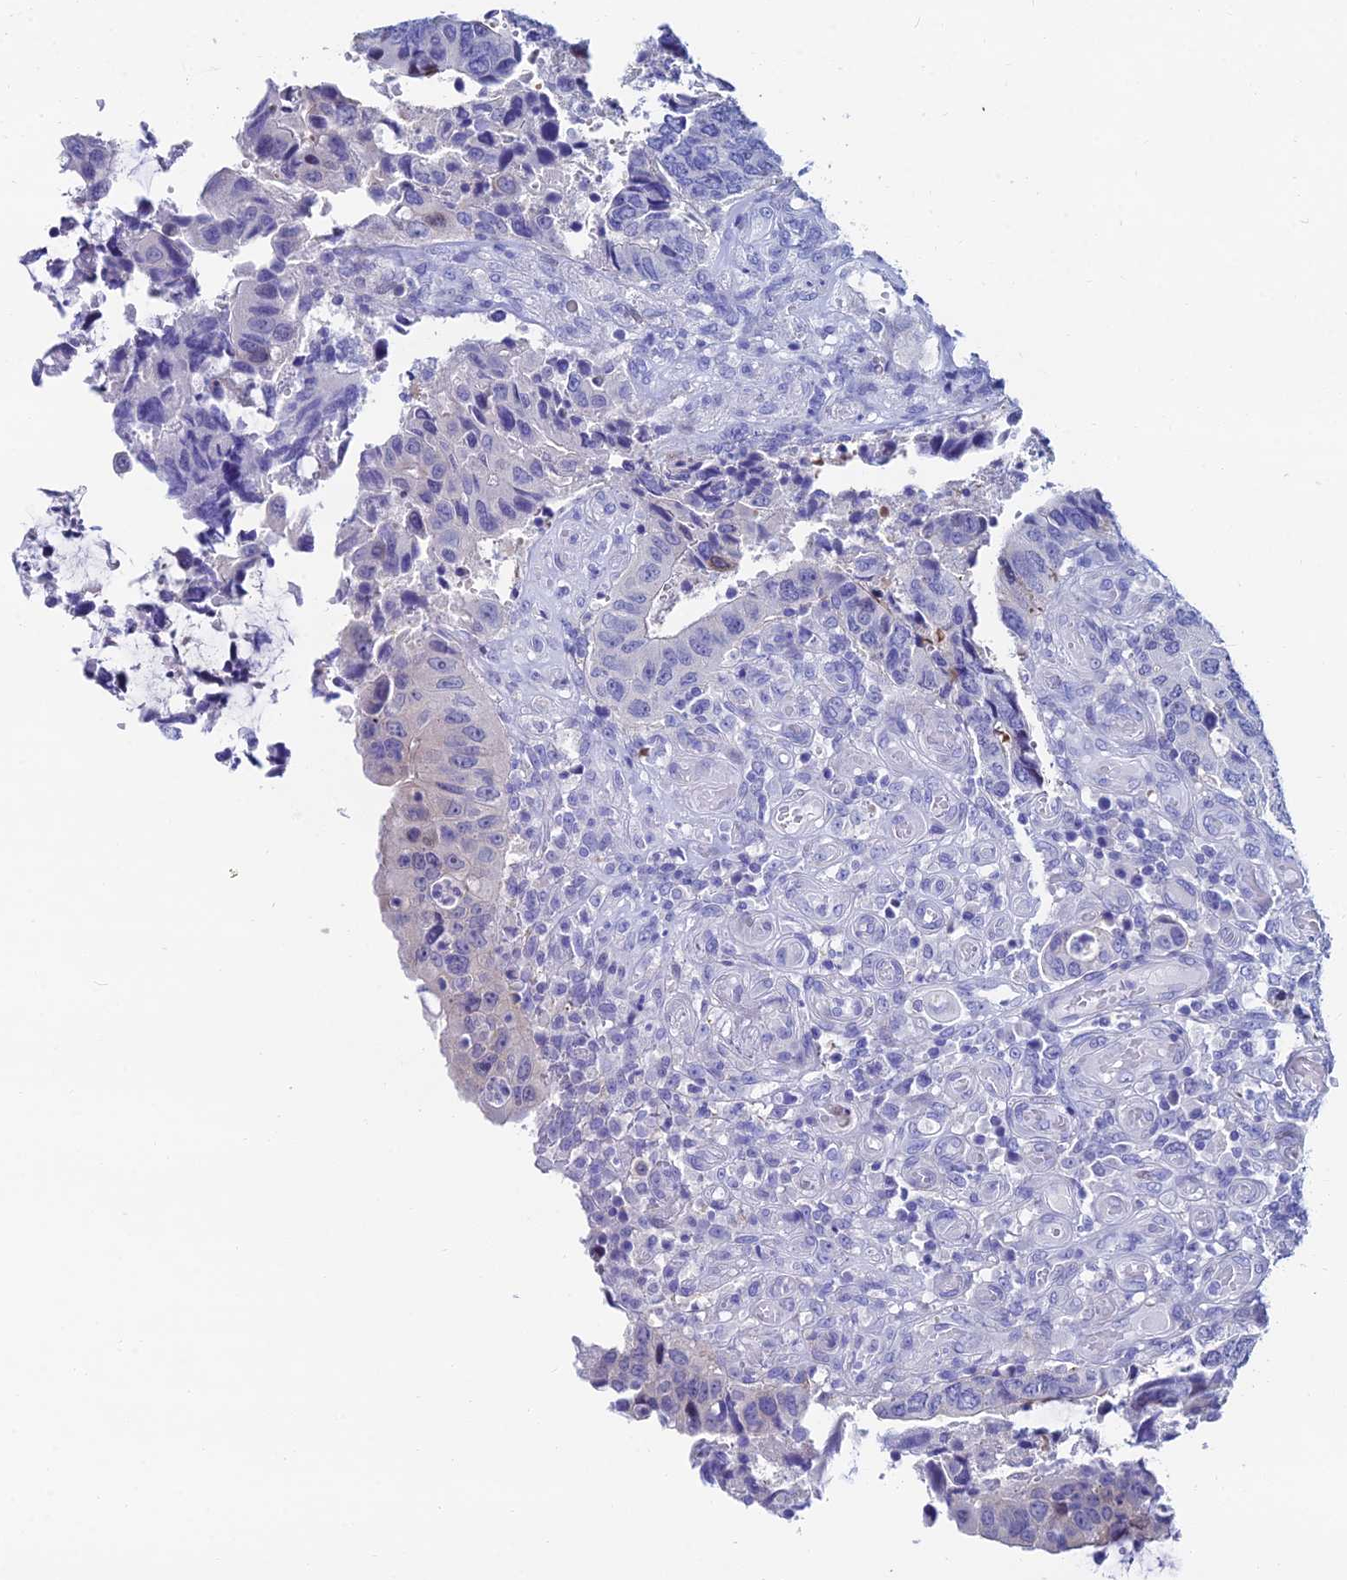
{"staining": {"intensity": "negative", "quantity": "none", "location": "none"}, "tissue": "colorectal cancer", "cell_type": "Tumor cells", "image_type": "cancer", "snomed": [{"axis": "morphology", "description": "Adenocarcinoma, NOS"}, {"axis": "topography", "description": "Colon"}], "caption": "Human colorectal cancer (adenocarcinoma) stained for a protein using immunohistochemistry demonstrates no positivity in tumor cells.", "gene": "HSPA1L", "patient": {"sex": "male", "age": 87}}